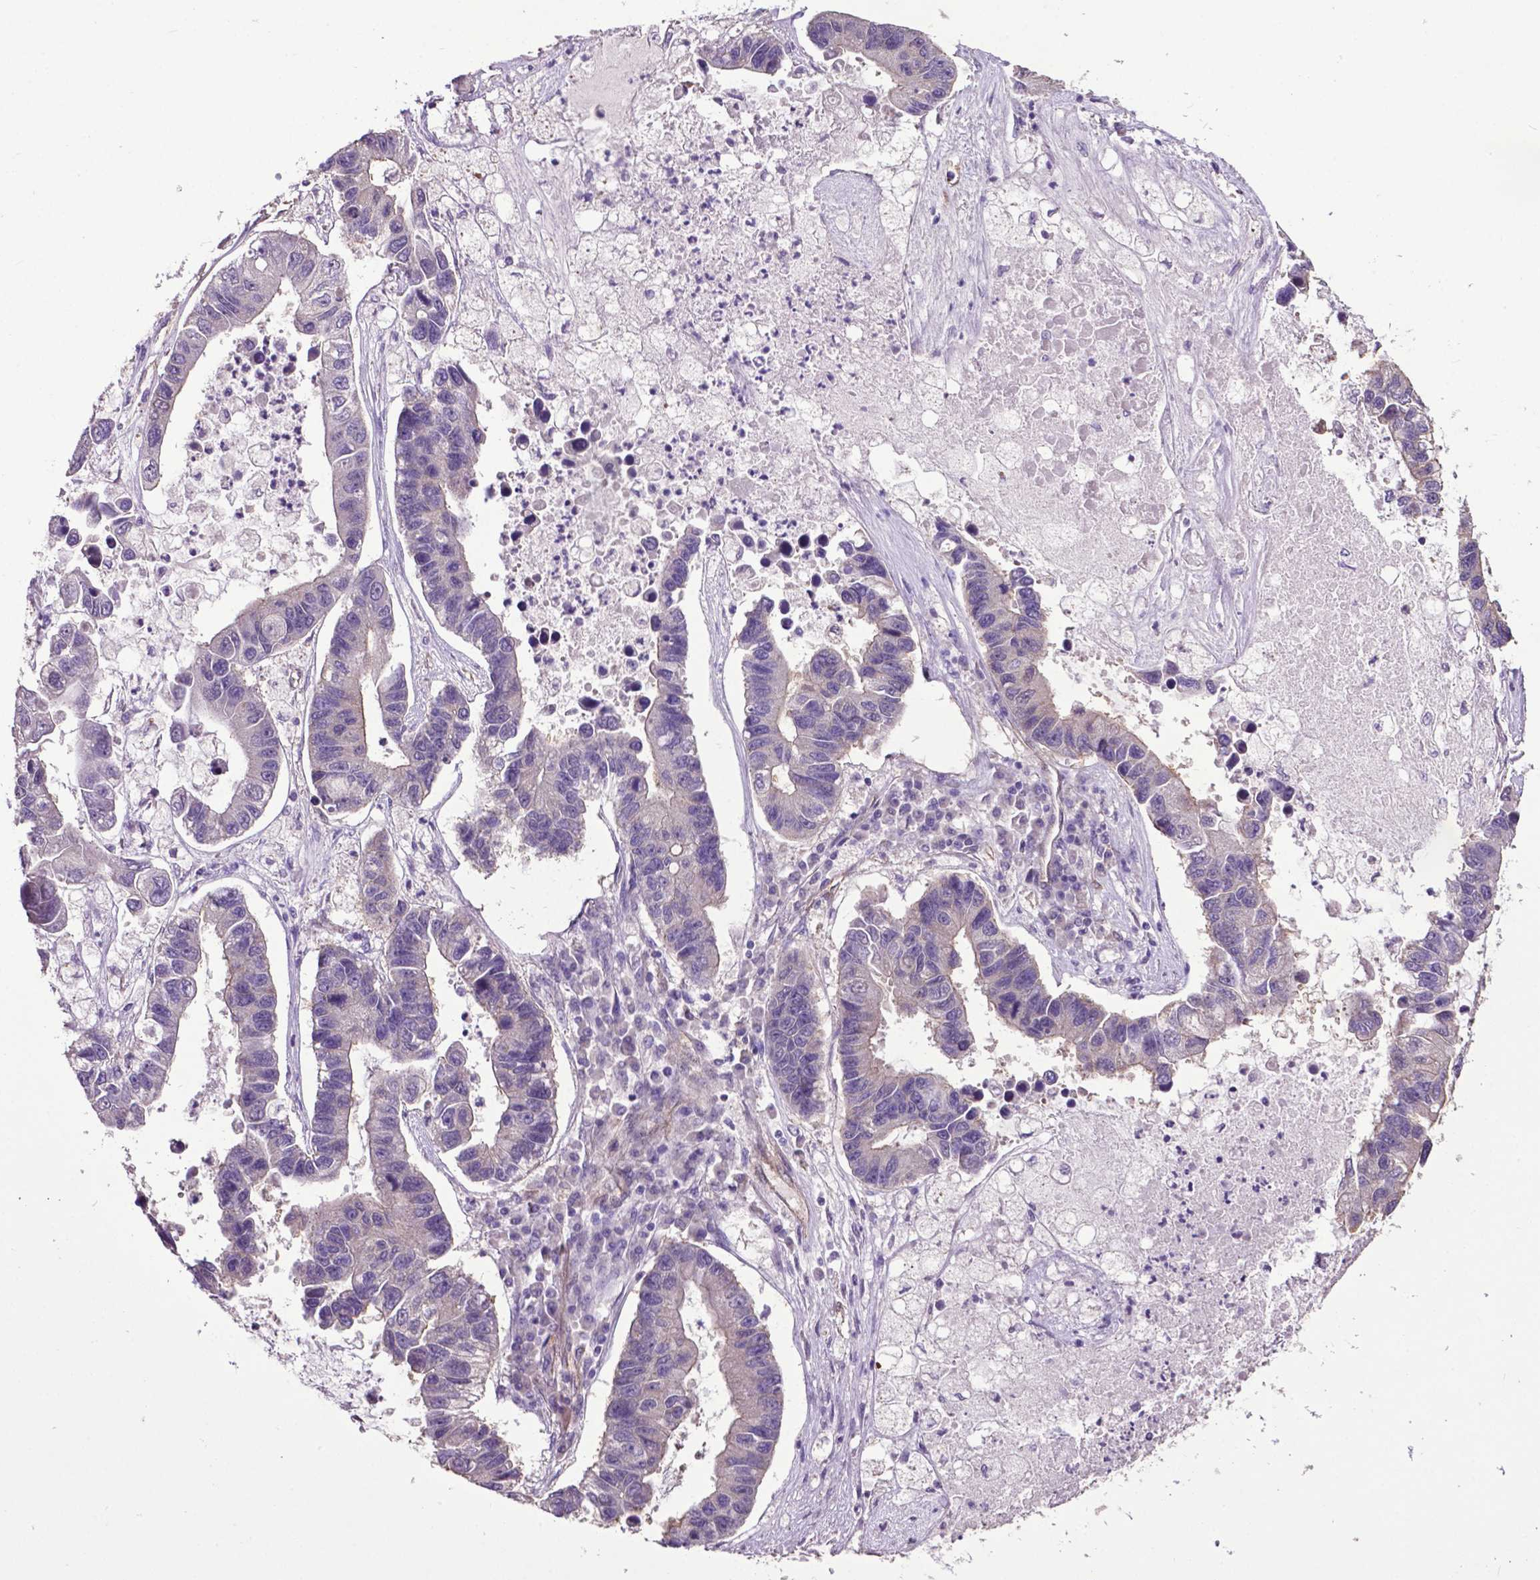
{"staining": {"intensity": "negative", "quantity": "none", "location": "none"}, "tissue": "lung cancer", "cell_type": "Tumor cells", "image_type": "cancer", "snomed": [{"axis": "morphology", "description": "Adenocarcinoma, NOS"}, {"axis": "topography", "description": "Bronchus"}, {"axis": "topography", "description": "Lung"}], "caption": "Human lung cancer (adenocarcinoma) stained for a protein using IHC demonstrates no expression in tumor cells.", "gene": "PDLIM1", "patient": {"sex": "female", "age": 51}}